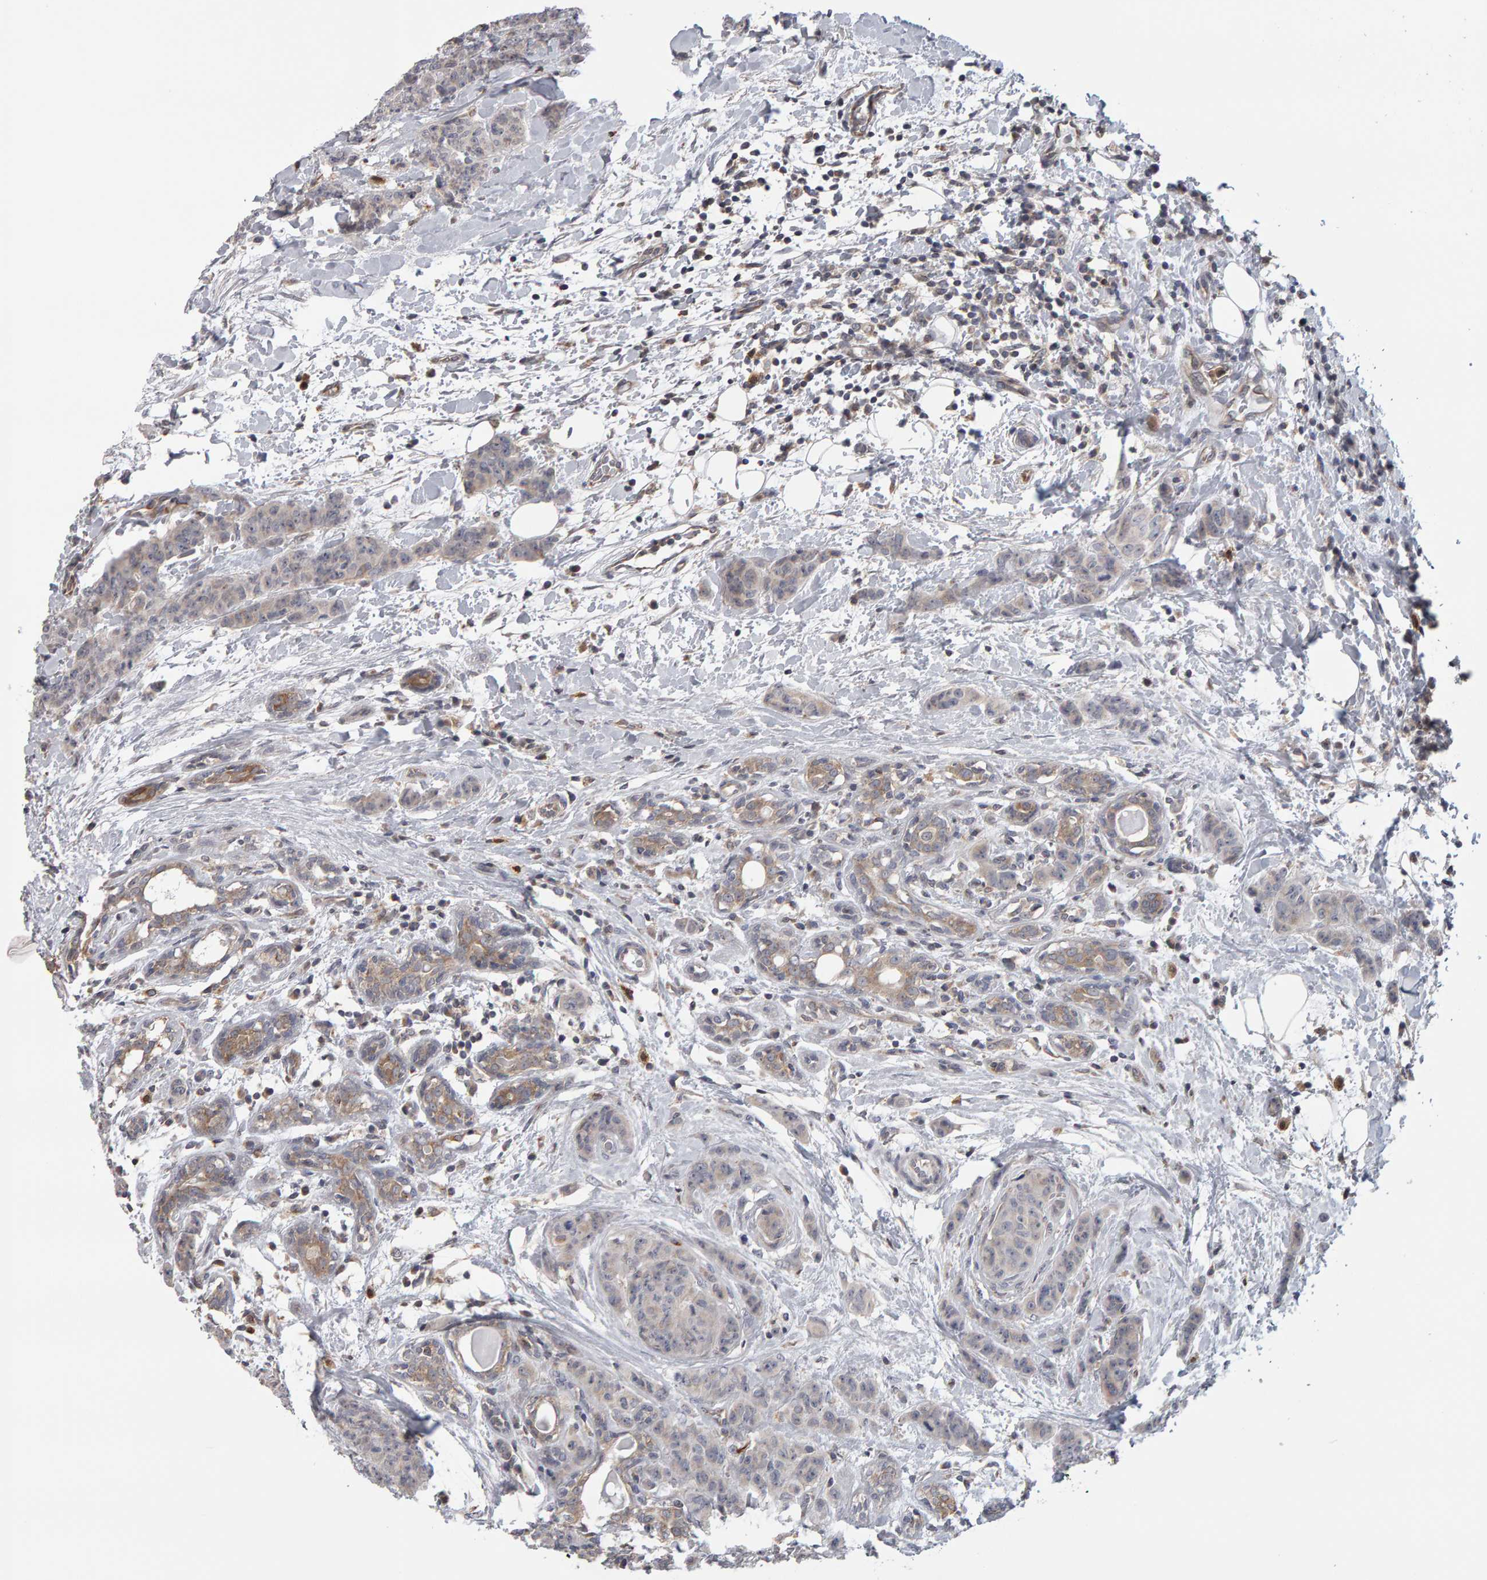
{"staining": {"intensity": "weak", "quantity": "<25%", "location": "cytoplasmic/membranous"}, "tissue": "breast cancer", "cell_type": "Tumor cells", "image_type": "cancer", "snomed": [{"axis": "morphology", "description": "Normal tissue, NOS"}, {"axis": "morphology", "description": "Duct carcinoma"}, {"axis": "topography", "description": "Breast"}], "caption": "High magnification brightfield microscopy of breast cancer (invasive ductal carcinoma) stained with DAB (3,3'-diaminobenzidine) (brown) and counterstained with hematoxylin (blue): tumor cells show no significant staining.", "gene": "MSRA", "patient": {"sex": "female", "age": 40}}